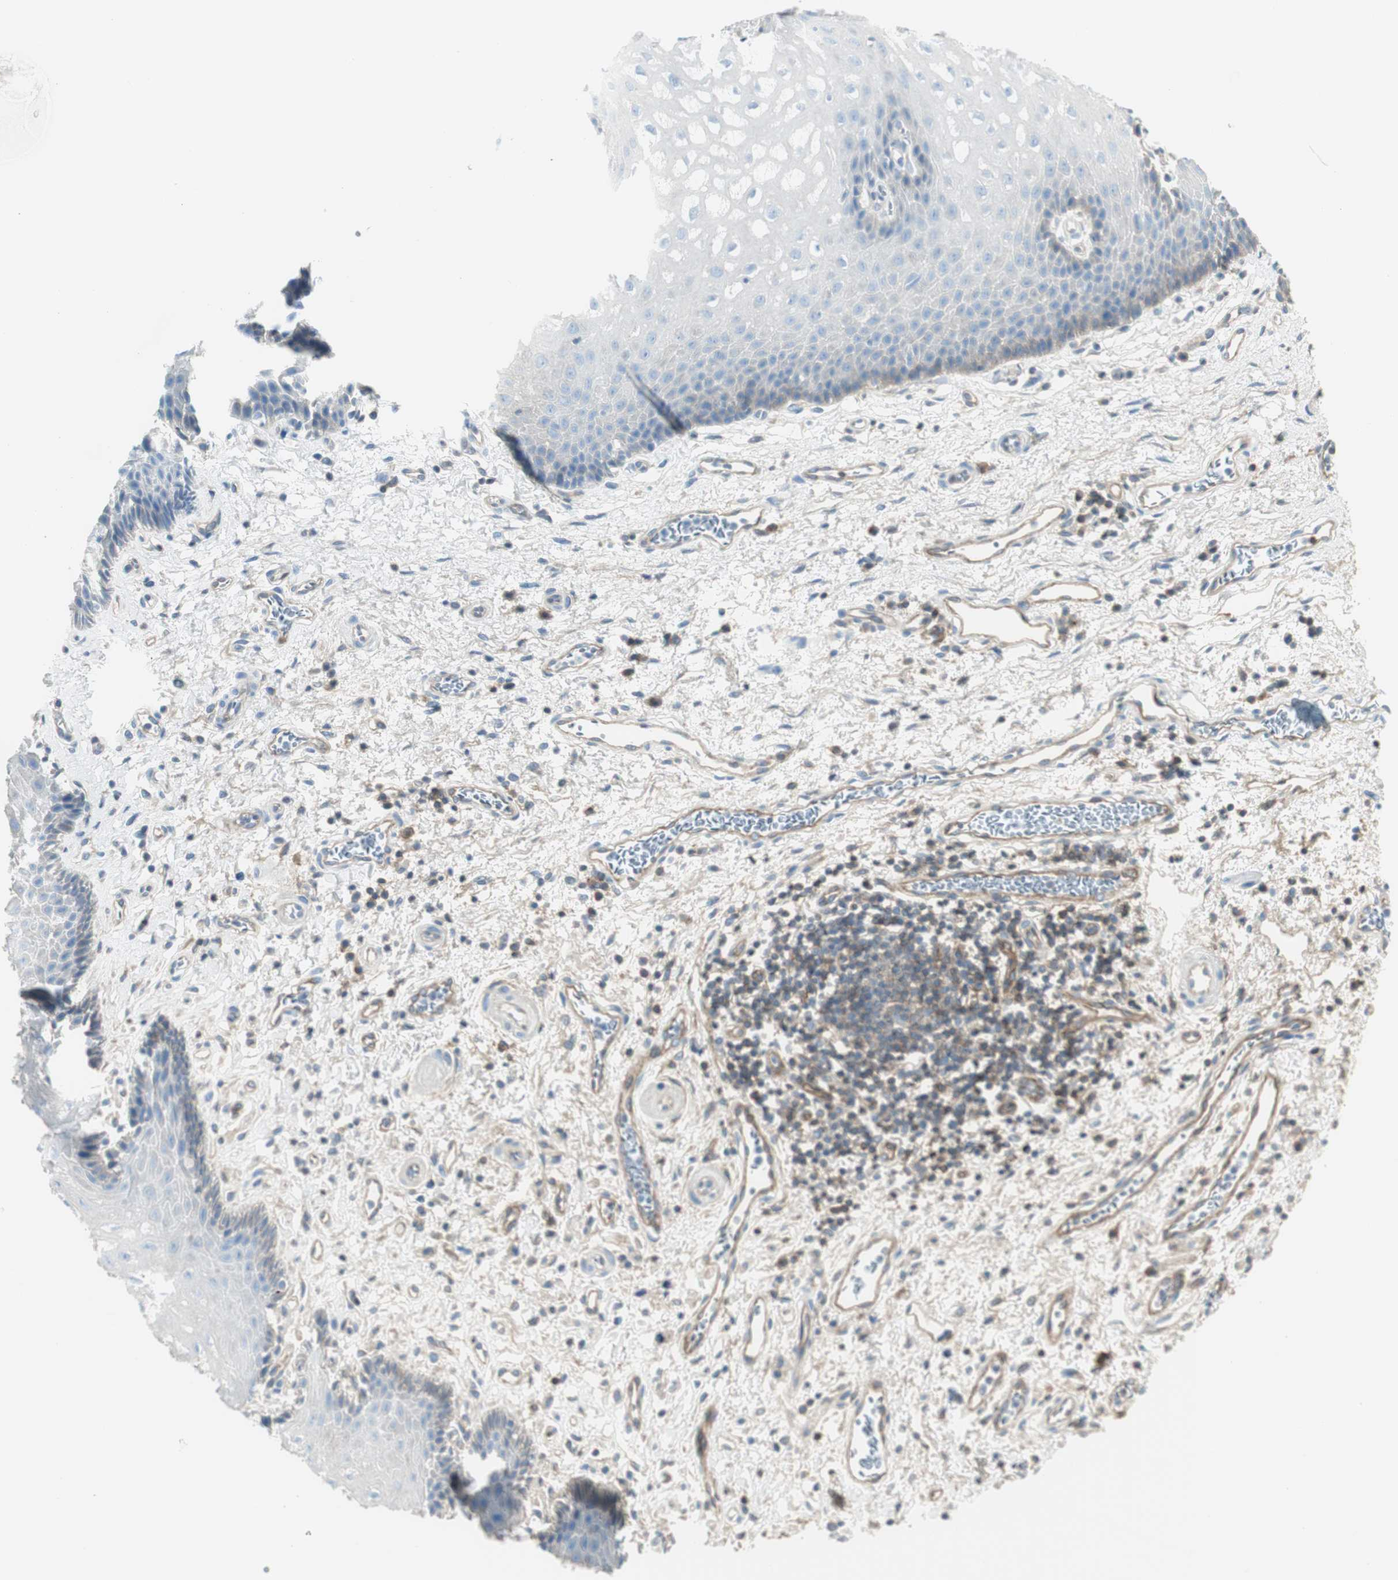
{"staining": {"intensity": "moderate", "quantity": "<25%", "location": "cytoplasmic/membranous"}, "tissue": "esophagus", "cell_type": "Squamous epithelial cells", "image_type": "normal", "snomed": [{"axis": "morphology", "description": "Normal tissue, NOS"}, {"axis": "topography", "description": "Esophagus"}], "caption": "Moderate cytoplasmic/membranous expression for a protein is appreciated in approximately <25% of squamous epithelial cells of normal esophagus using IHC.", "gene": "BTN3A3", "patient": {"sex": "male", "age": 54}}